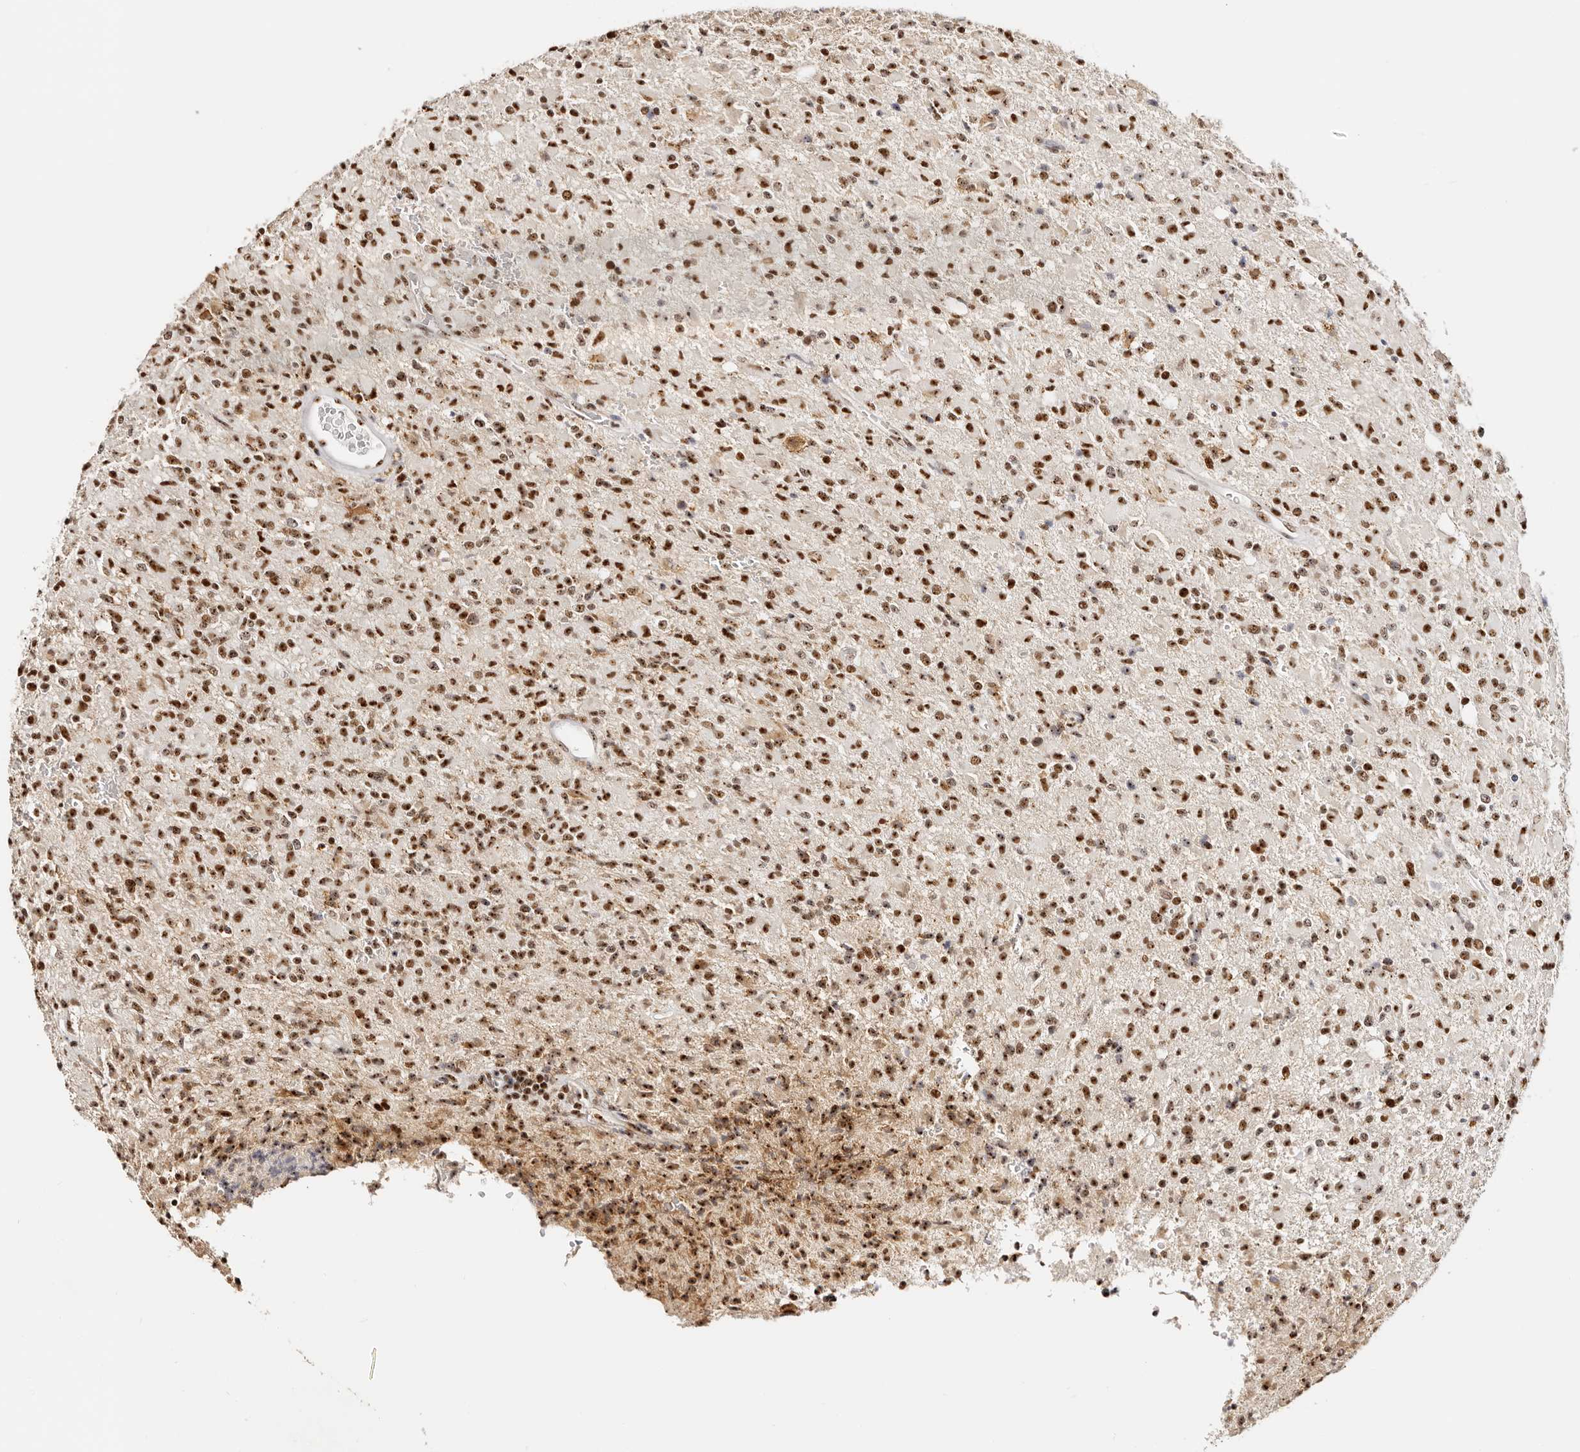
{"staining": {"intensity": "strong", "quantity": ">75%", "location": "nuclear"}, "tissue": "glioma", "cell_type": "Tumor cells", "image_type": "cancer", "snomed": [{"axis": "morphology", "description": "Glioma, malignant, High grade"}, {"axis": "topography", "description": "Brain"}], "caption": "Immunohistochemistry image of neoplastic tissue: human malignant high-grade glioma stained using IHC reveals high levels of strong protein expression localized specifically in the nuclear of tumor cells, appearing as a nuclear brown color.", "gene": "IQGAP3", "patient": {"sex": "female", "age": 57}}